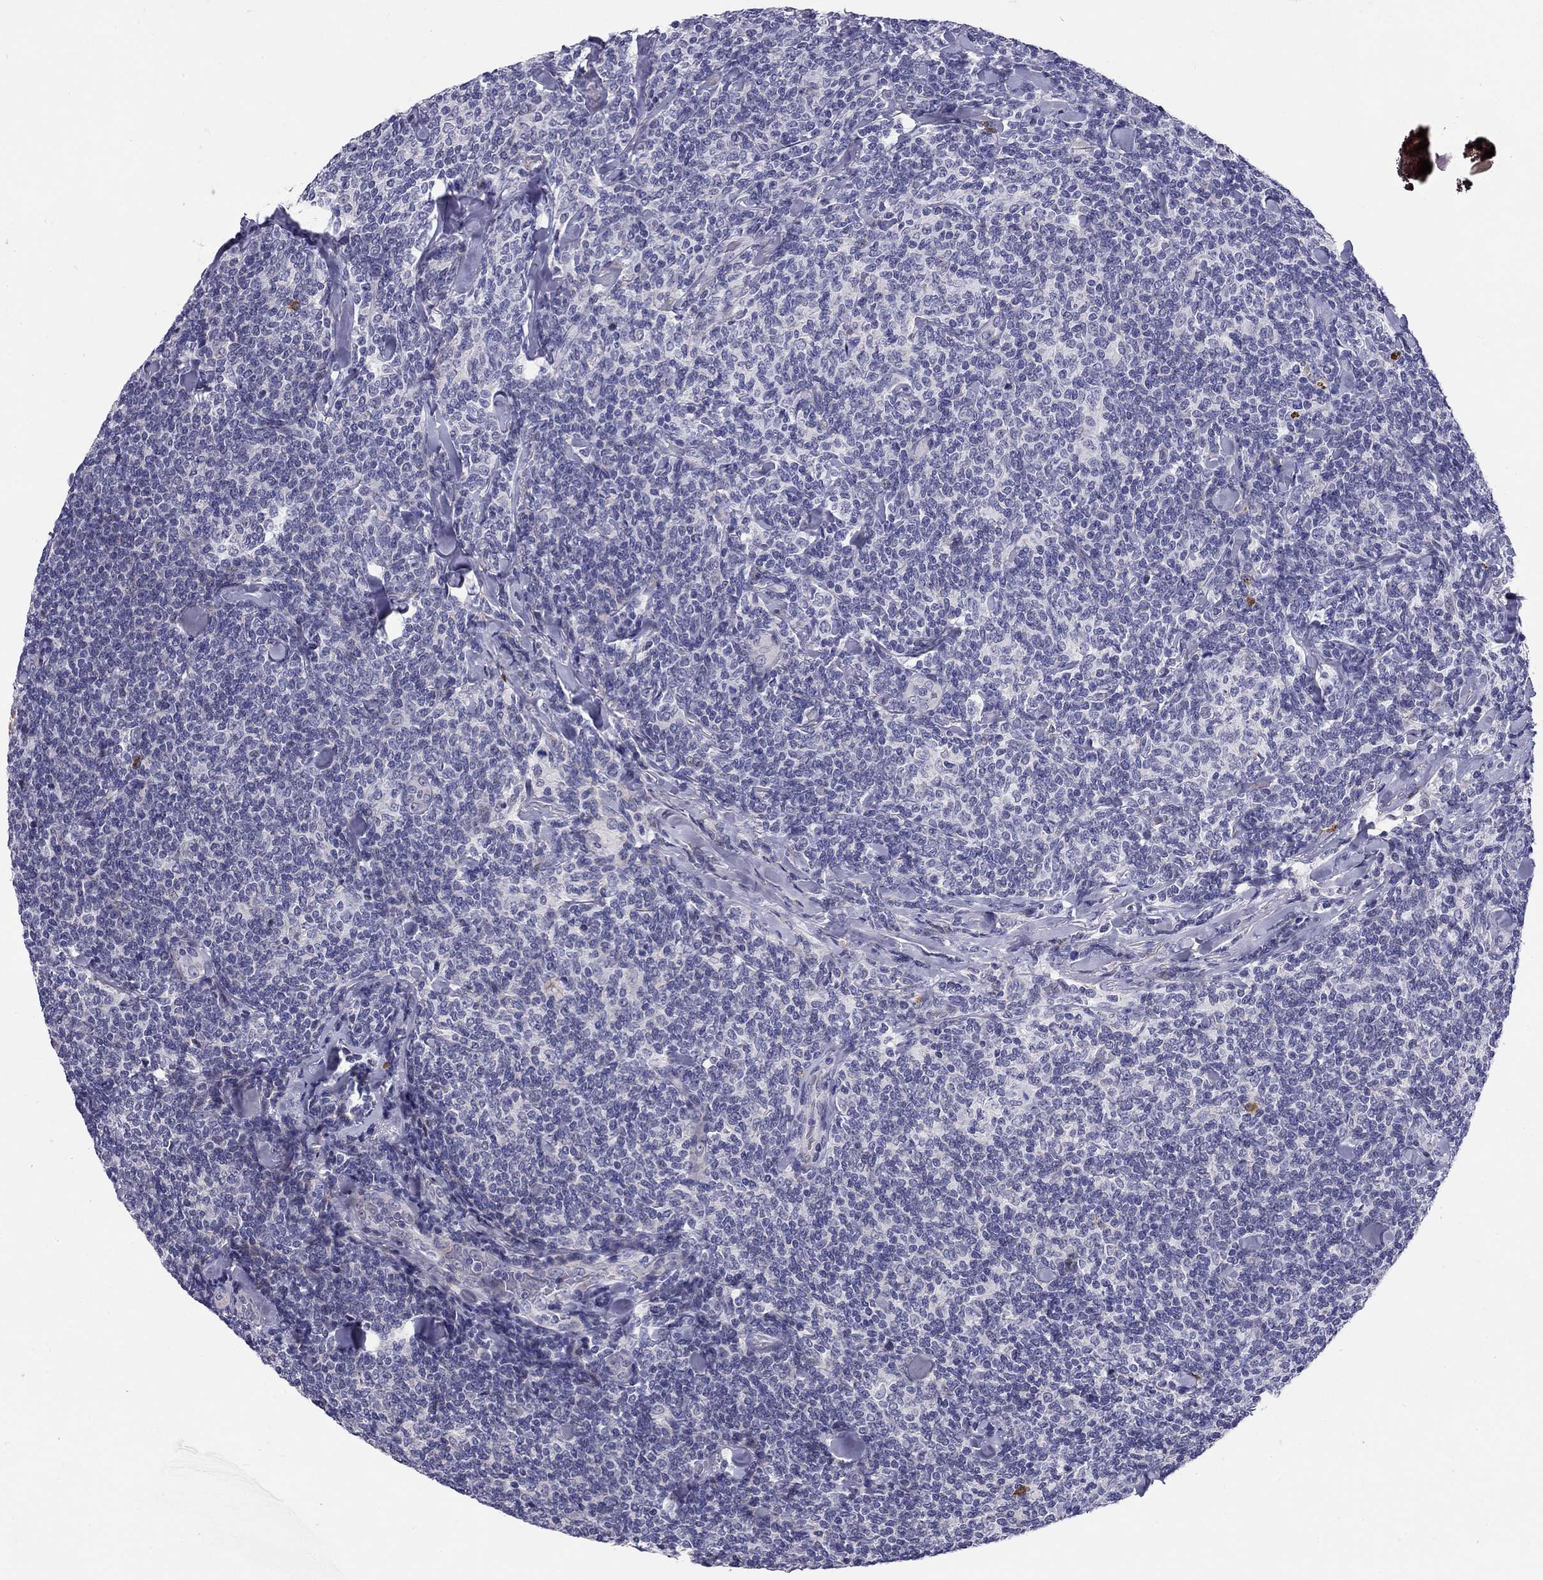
{"staining": {"intensity": "negative", "quantity": "none", "location": "none"}, "tissue": "lymphoma", "cell_type": "Tumor cells", "image_type": "cancer", "snomed": [{"axis": "morphology", "description": "Malignant lymphoma, non-Hodgkin's type, Low grade"}, {"axis": "topography", "description": "Lymph node"}], "caption": "Immunohistochemistry (IHC) image of neoplastic tissue: human low-grade malignant lymphoma, non-Hodgkin's type stained with DAB displays no significant protein expression in tumor cells. The staining is performed using DAB brown chromogen with nuclei counter-stained in using hematoxylin.", "gene": "C8orf88", "patient": {"sex": "female", "age": 56}}